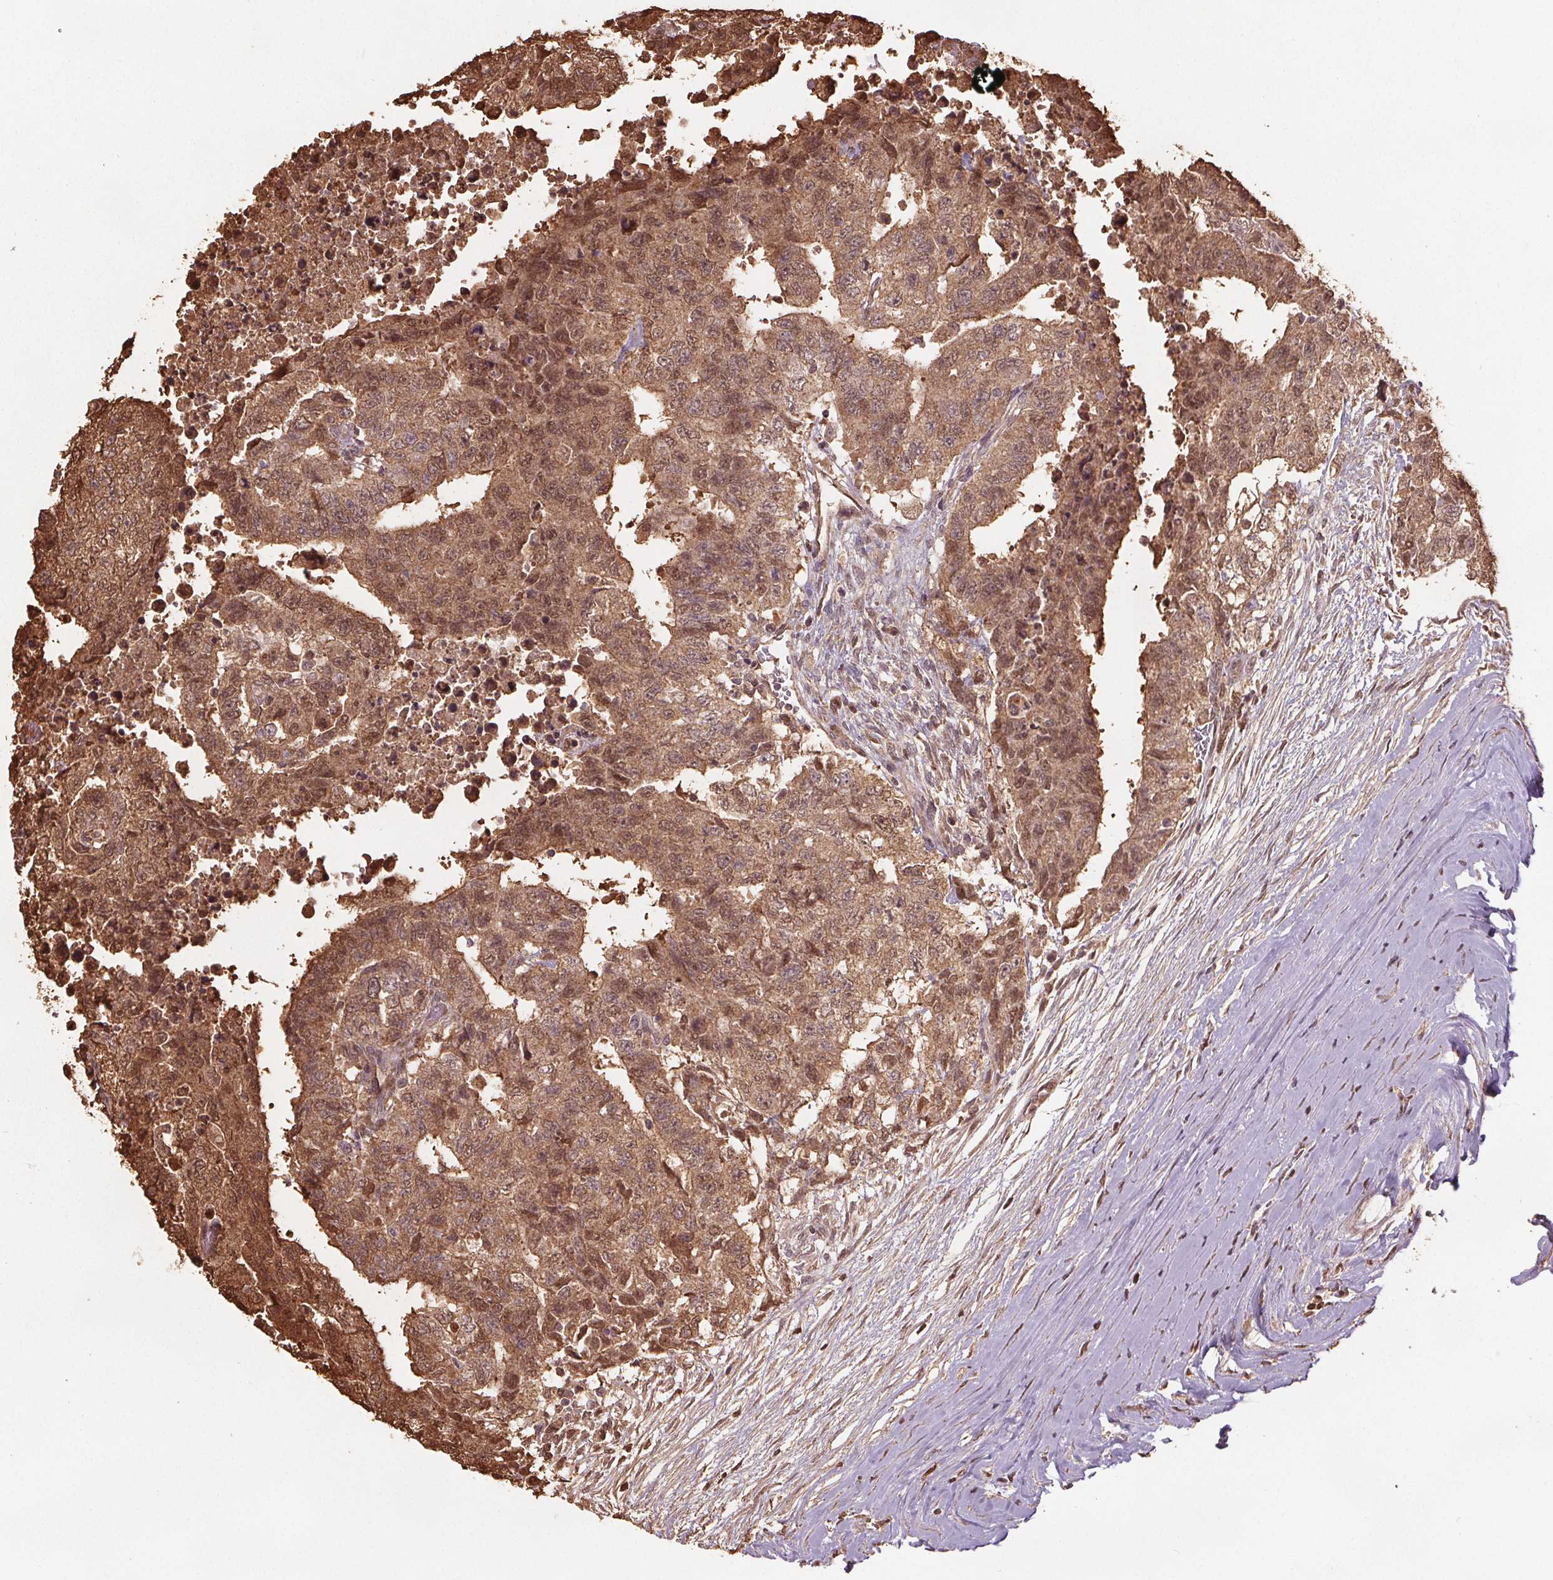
{"staining": {"intensity": "moderate", "quantity": ">75%", "location": "cytoplasmic/membranous,nuclear"}, "tissue": "testis cancer", "cell_type": "Tumor cells", "image_type": "cancer", "snomed": [{"axis": "morphology", "description": "Carcinoma, Embryonal, NOS"}, {"axis": "topography", "description": "Testis"}], "caption": "Tumor cells reveal medium levels of moderate cytoplasmic/membranous and nuclear staining in approximately >75% of cells in embryonal carcinoma (testis).", "gene": "ENO1", "patient": {"sex": "male", "age": 24}}